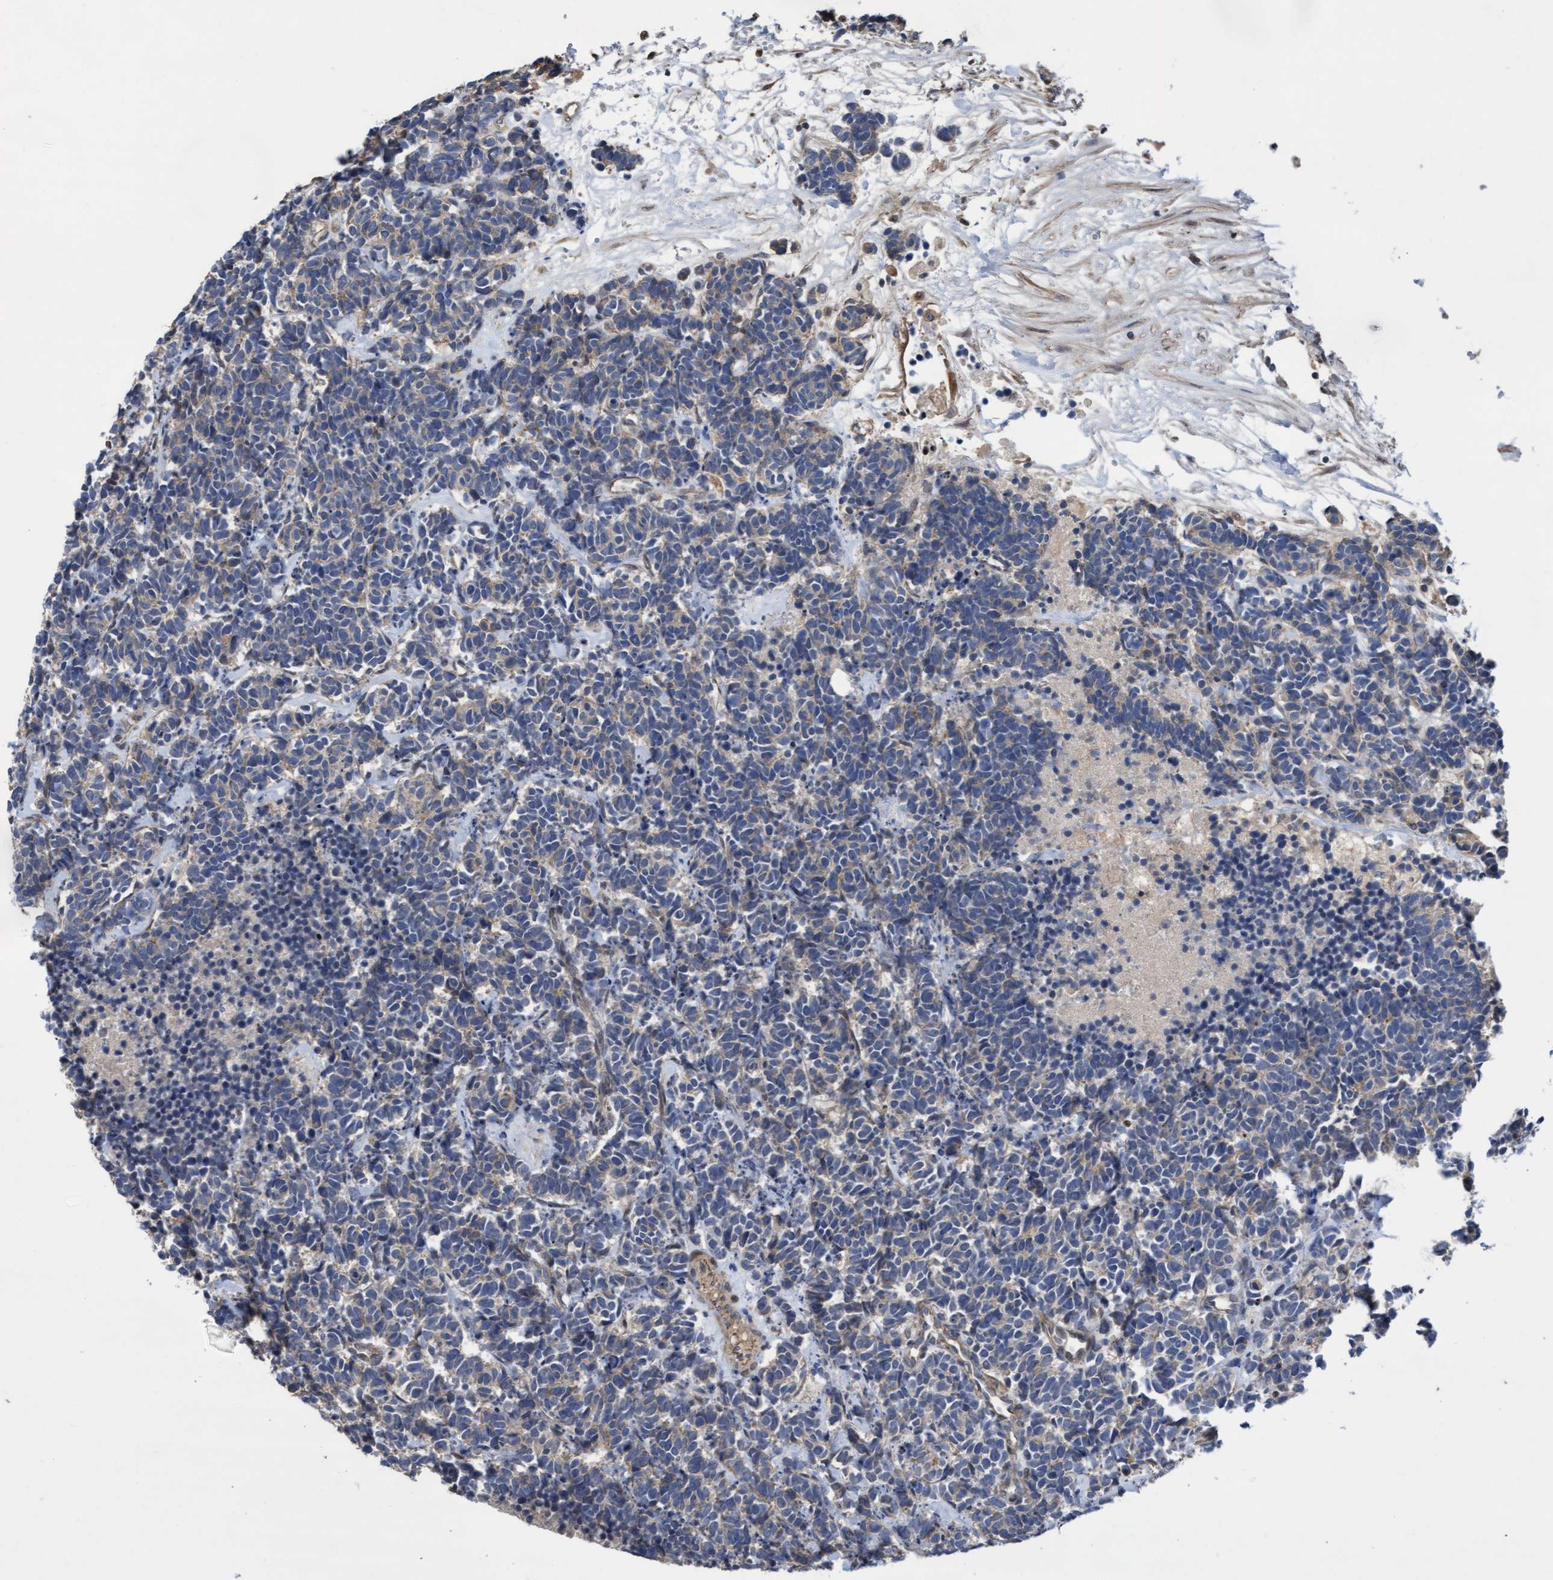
{"staining": {"intensity": "weak", "quantity": "<25%", "location": "cytoplasmic/membranous"}, "tissue": "carcinoid", "cell_type": "Tumor cells", "image_type": "cancer", "snomed": [{"axis": "morphology", "description": "Carcinoma, NOS"}, {"axis": "morphology", "description": "Carcinoid, malignant, NOS"}, {"axis": "topography", "description": "Urinary bladder"}], "caption": "Immunohistochemical staining of human carcinoma displays no significant expression in tumor cells.", "gene": "COBL", "patient": {"sex": "male", "age": 57}}